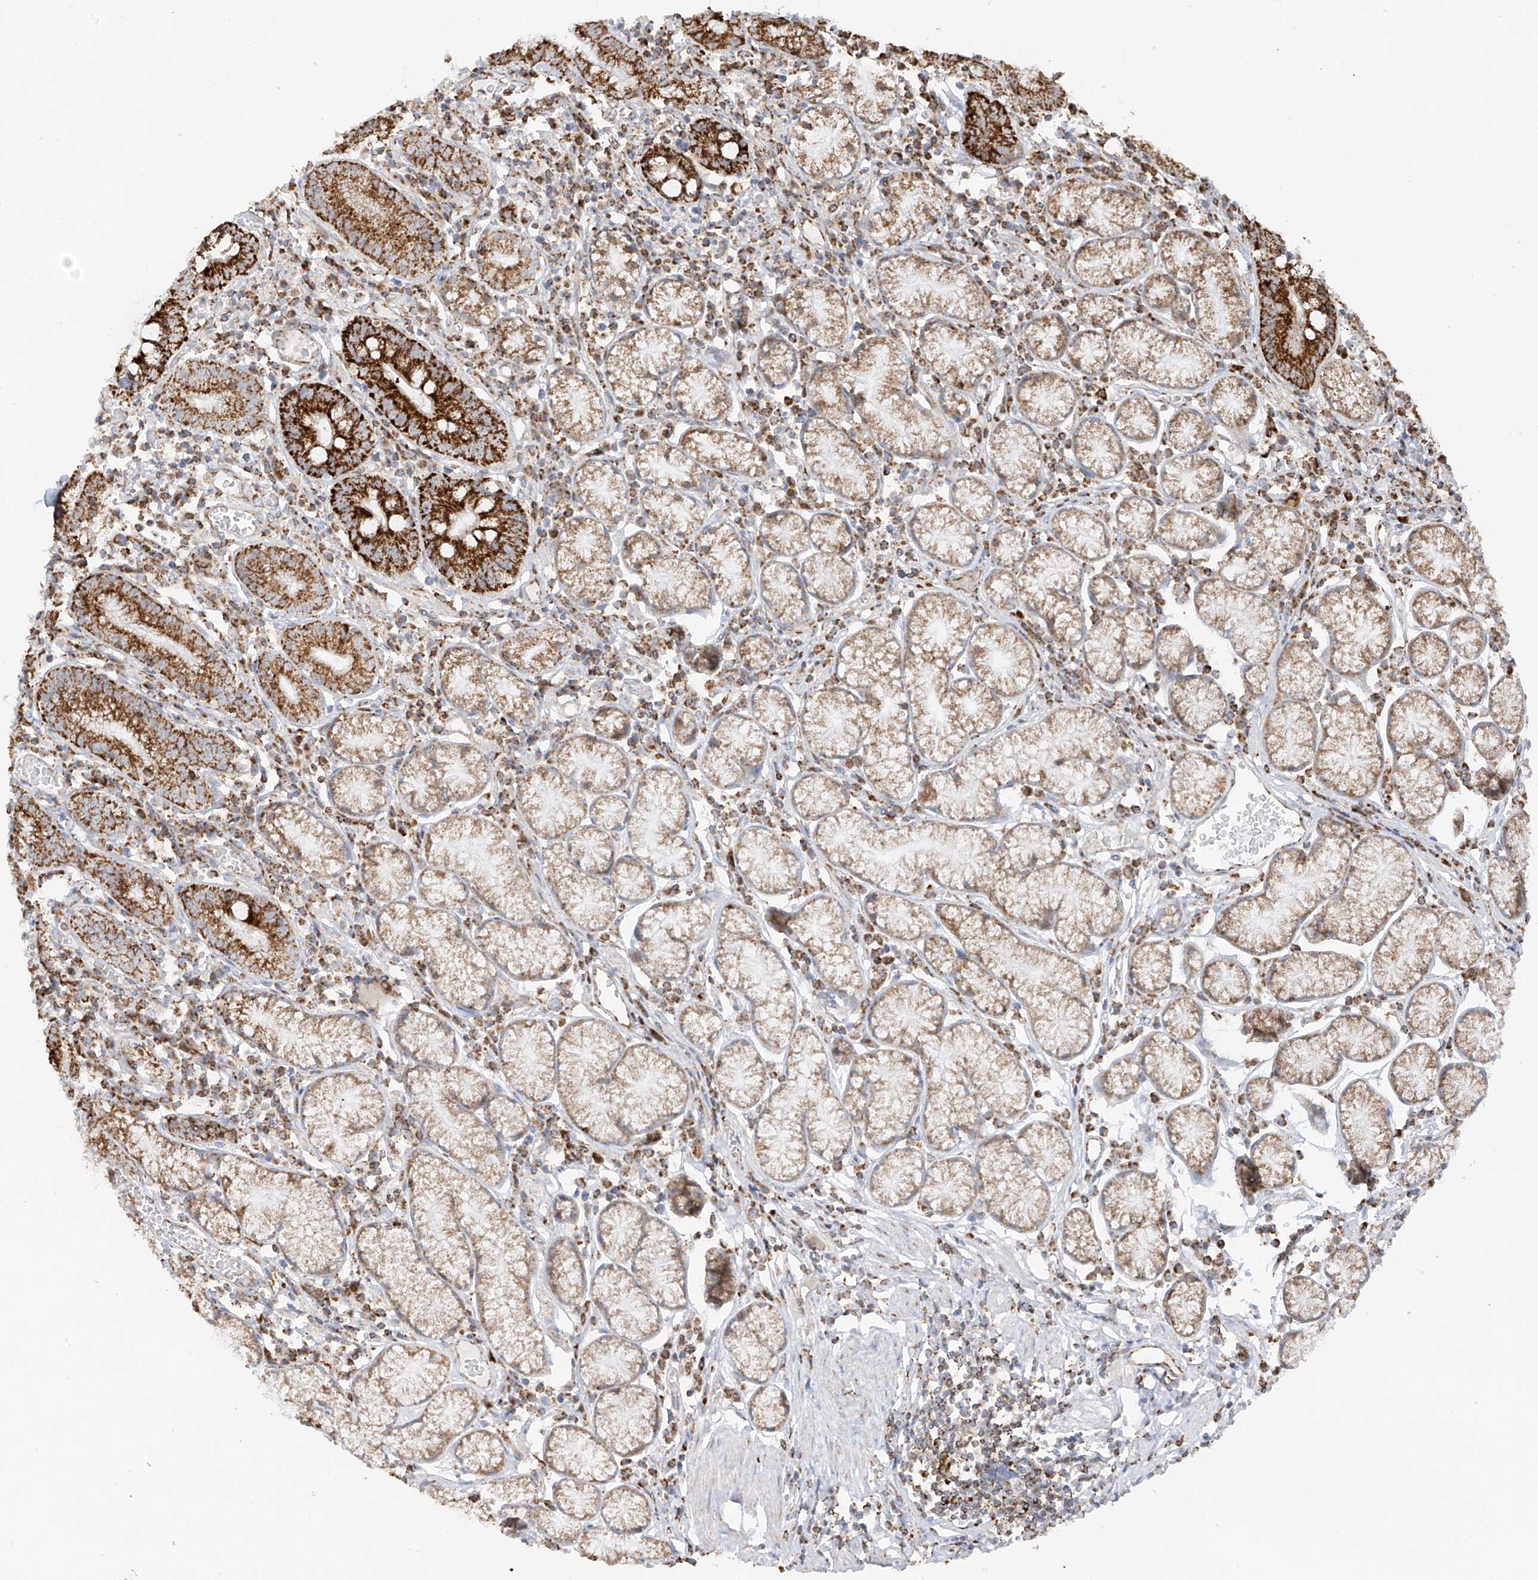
{"staining": {"intensity": "moderate", "quantity": ">75%", "location": "cytoplasmic/membranous"}, "tissue": "stomach", "cell_type": "Glandular cells", "image_type": "normal", "snomed": [{"axis": "morphology", "description": "Normal tissue, NOS"}, {"axis": "topography", "description": "Stomach"}], "caption": "This is a histology image of immunohistochemistry (IHC) staining of unremarkable stomach, which shows moderate staining in the cytoplasmic/membranous of glandular cells.", "gene": "ETHE1", "patient": {"sex": "male", "age": 55}}